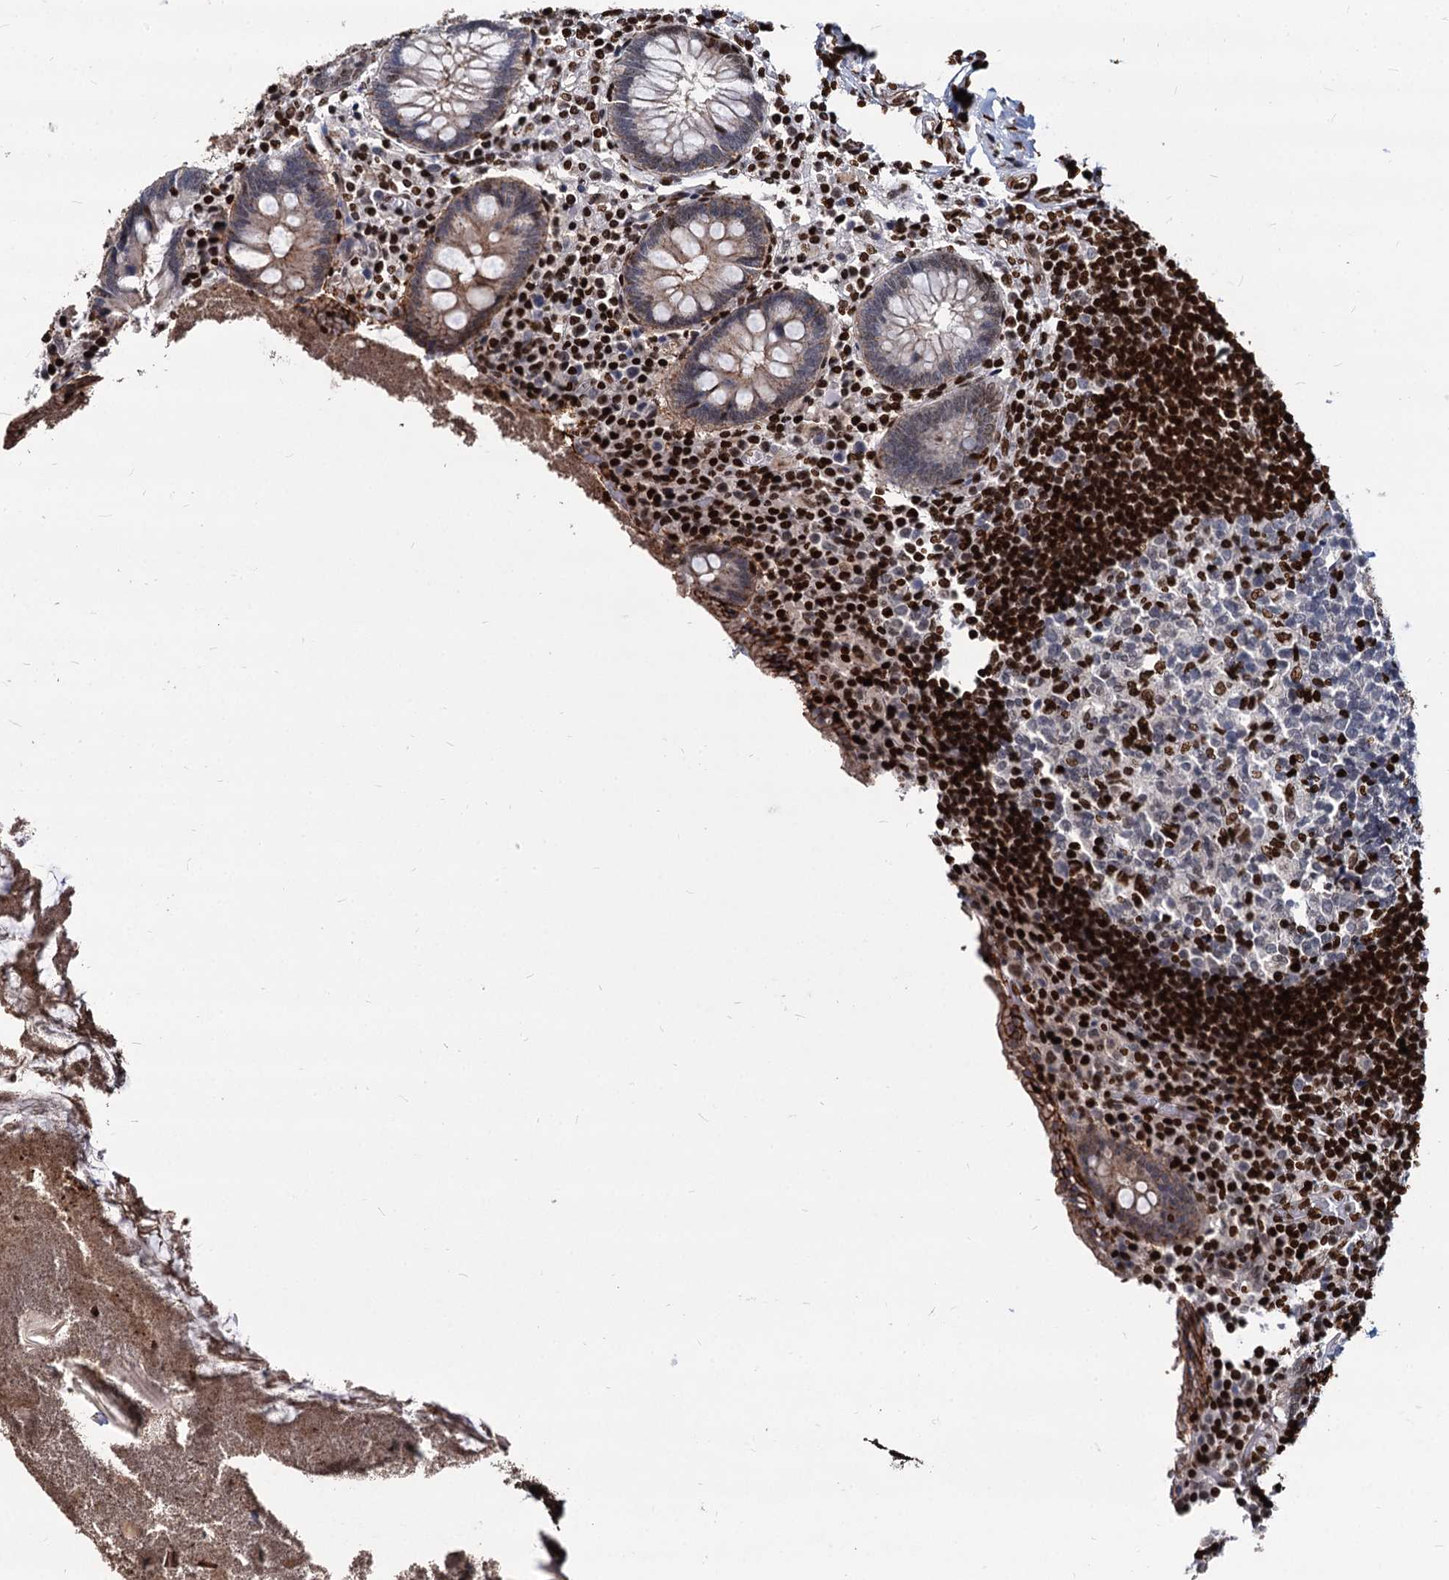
{"staining": {"intensity": "moderate", "quantity": "<25%", "location": "cytoplasmic/membranous,nuclear"}, "tissue": "appendix", "cell_type": "Glandular cells", "image_type": "normal", "snomed": [{"axis": "morphology", "description": "Normal tissue, NOS"}, {"axis": "topography", "description": "Appendix"}], "caption": "Glandular cells show low levels of moderate cytoplasmic/membranous,nuclear expression in about <25% of cells in unremarkable human appendix. (DAB (3,3'-diaminobenzidine) IHC, brown staining for protein, blue staining for nuclei).", "gene": "MECP2", "patient": {"sex": "female", "age": 17}}